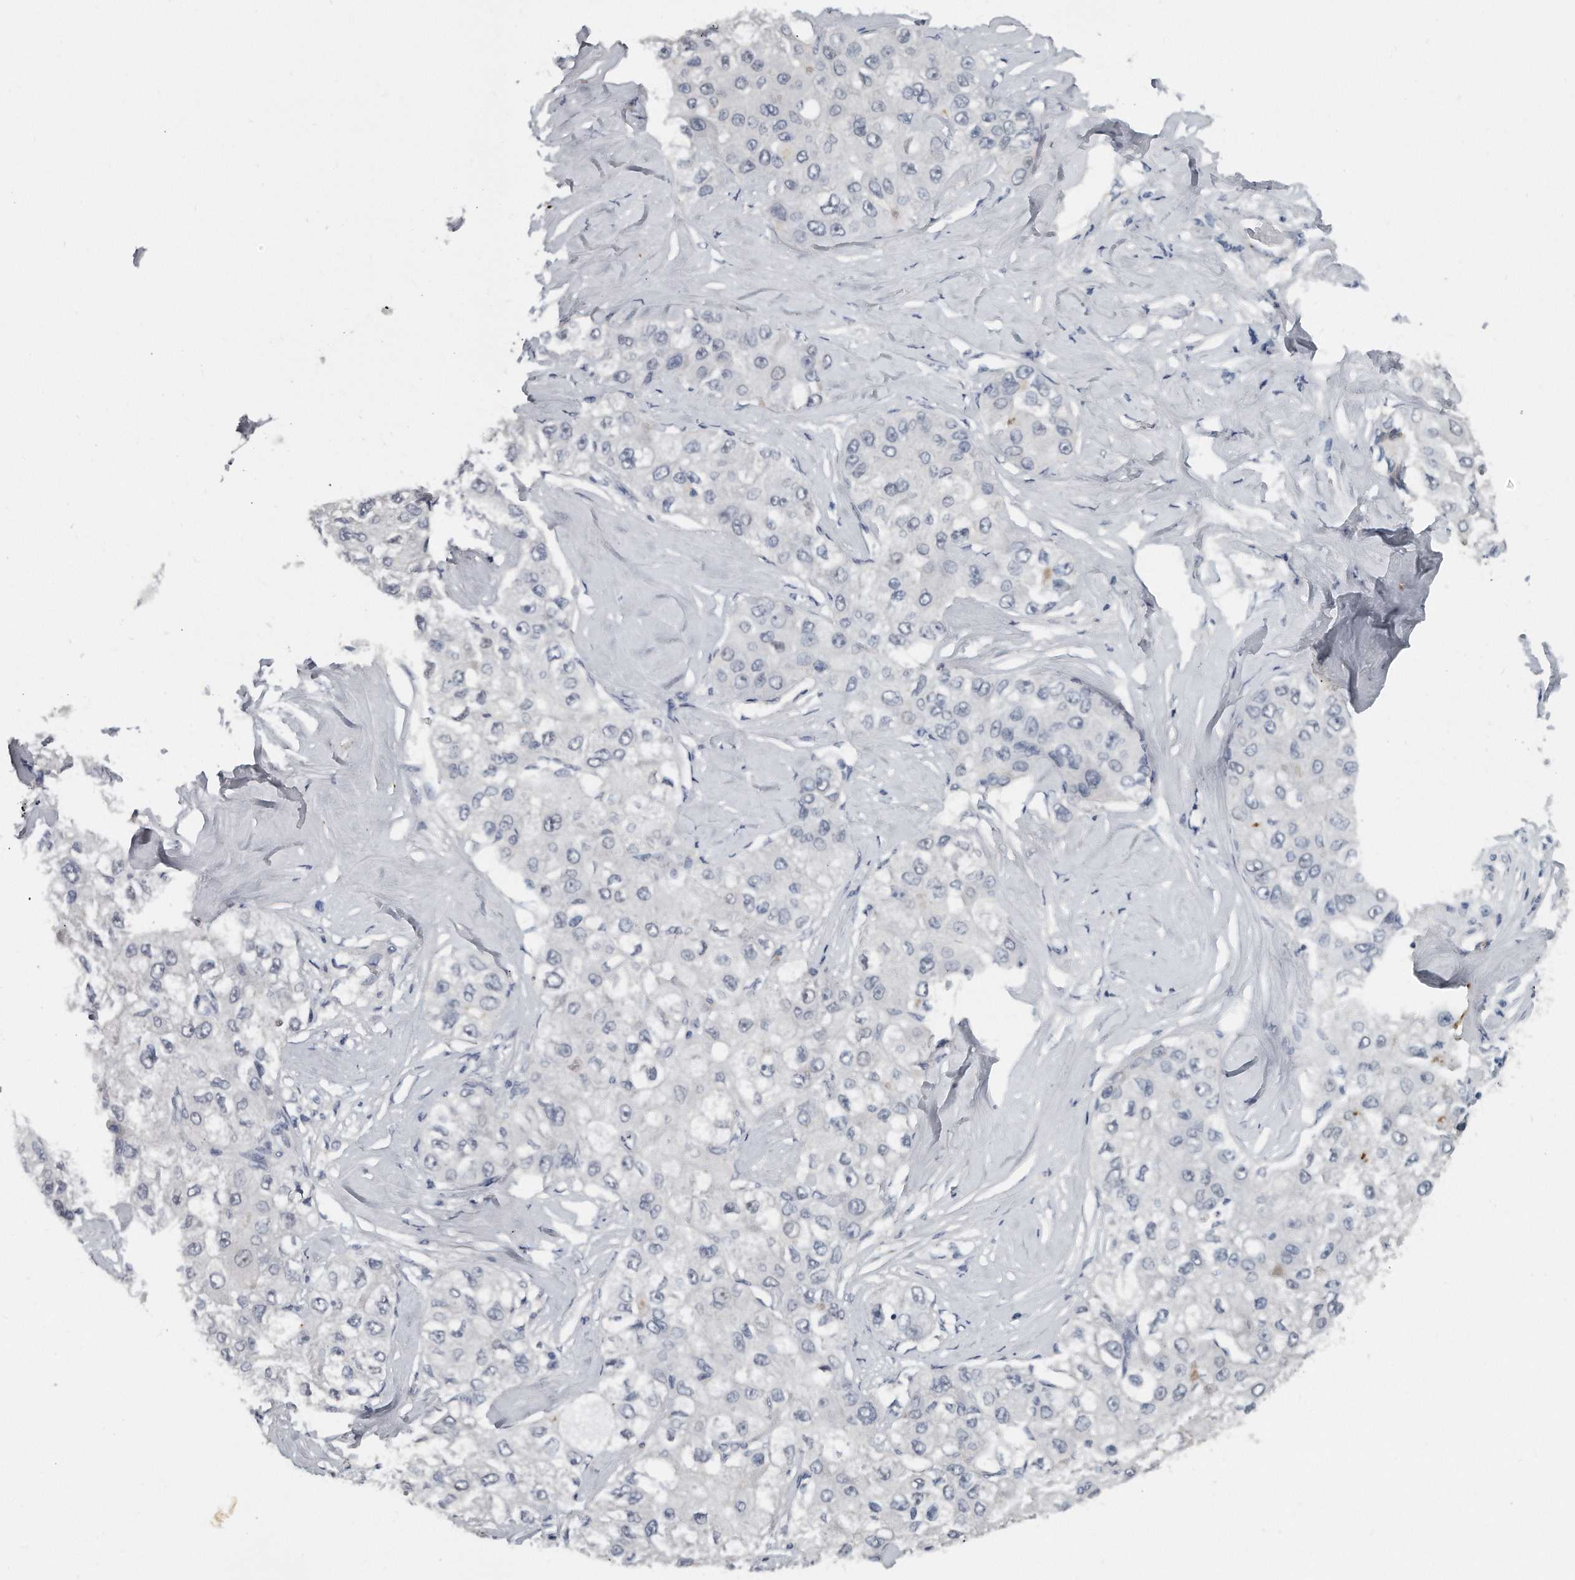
{"staining": {"intensity": "negative", "quantity": "none", "location": "none"}, "tissue": "liver cancer", "cell_type": "Tumor cells", "image_type": "cancer", "snomed": [{"axis": "morphology", "description": "Carcinoma, Hepatocellular, NOS"}, {"axis": "topography", "description": "Liver"}], "caption": "Tumor cells are negative for protein expression in human liver cancer (hepatocellular carcinoma).", "gene": "KLHL7", "patient": {"sex": "male", "age": 80}}